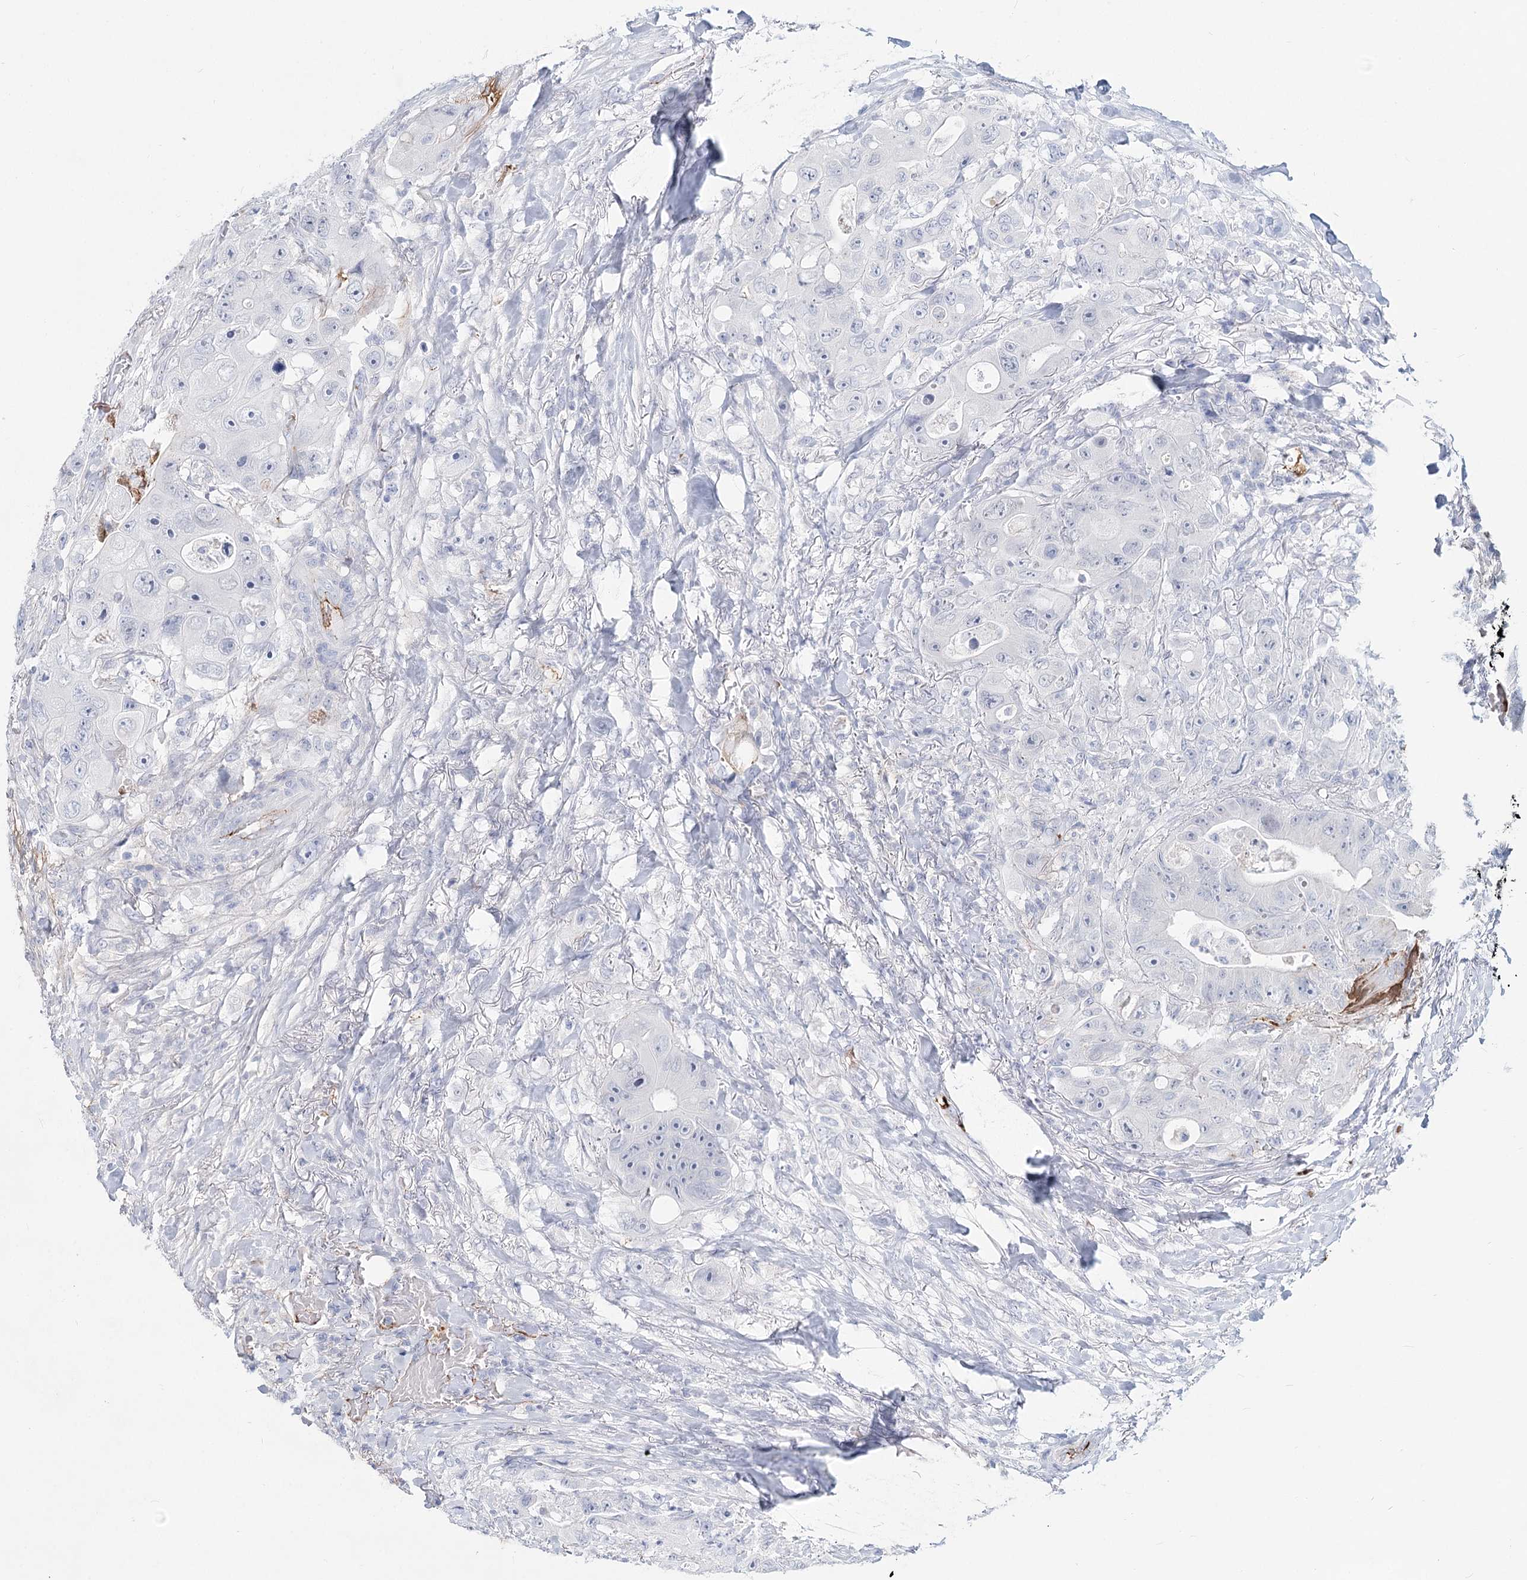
{"staining": {"intensity": "negative", "quantity": "none", "location": "none"}, "tissue": "colorectal cancer", "cell_type": "Tumor cells", "image_type": "cancer", "snomed": [{"axis": "morphology", "description": "Adenocarcinoma, NOS"}, {"axis": "topography", "description": "Colon"}], "caption": "Tumor cells show no significant expression in colorectal adenocarcinoma.", "gene": "TASOR2", "patient": {"sex": "female", "age": 46}}